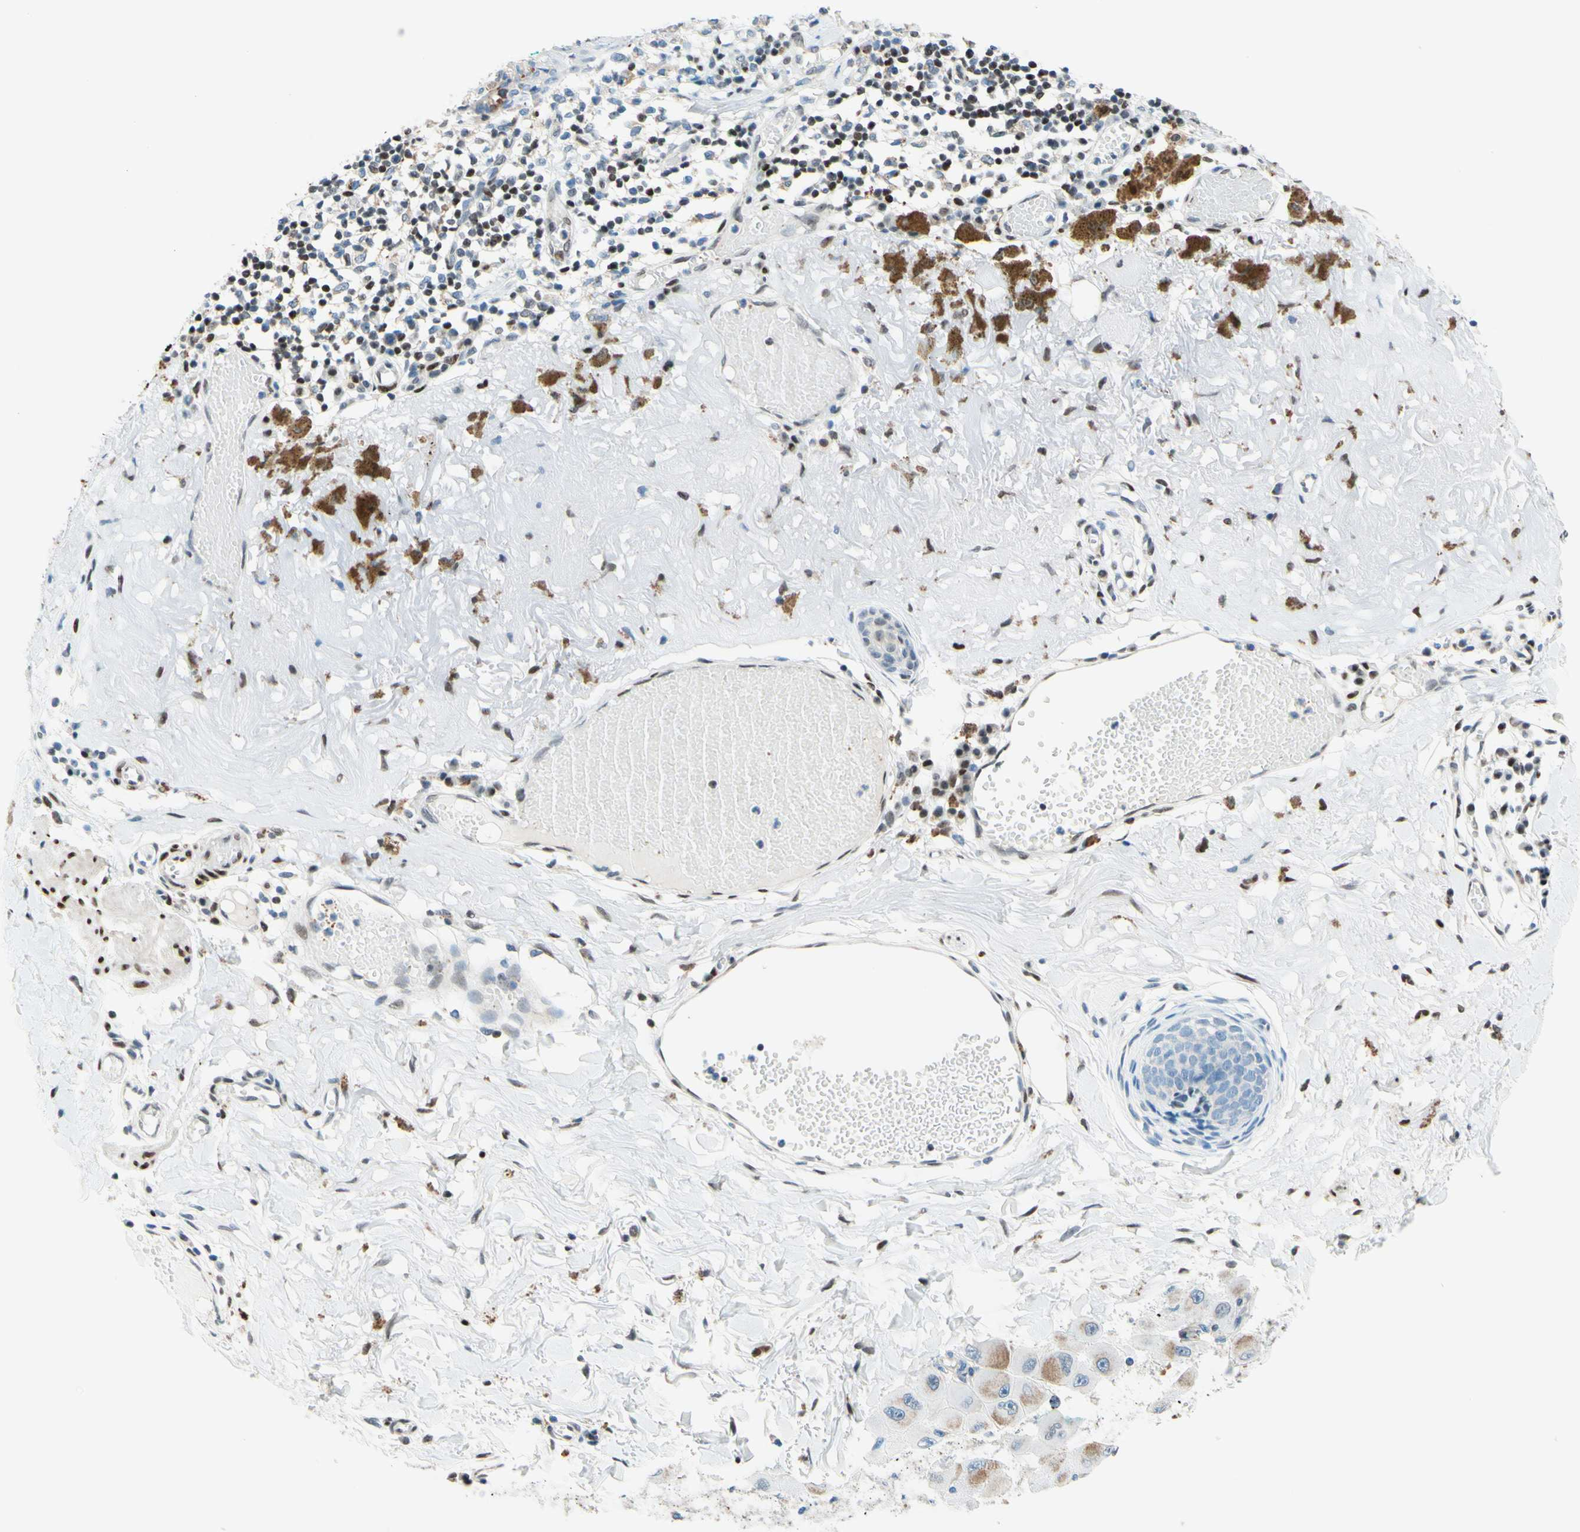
{"staining": {"intensity": "weak", "quantity": "25%-75%", "location": "cytoplasmic/membranous"}, "tissue": "melanoma", "cell_type": "Tumor cells", "image_type": "cancer", "snomed": [{"axis": "morphology", "description": "Malignant melanoma in situ"}, {"axis": "morphology", "description": "Malignant melanoma, NOS"}, {"axis": "topography", "description": "Skin"}], "caption": "A brown stain shows weak cytoplasmic/membranous staining of a protein in melanoma tumor cells.", "gene": "CBX7", "patient": {"sex": "female", "age": 88}}